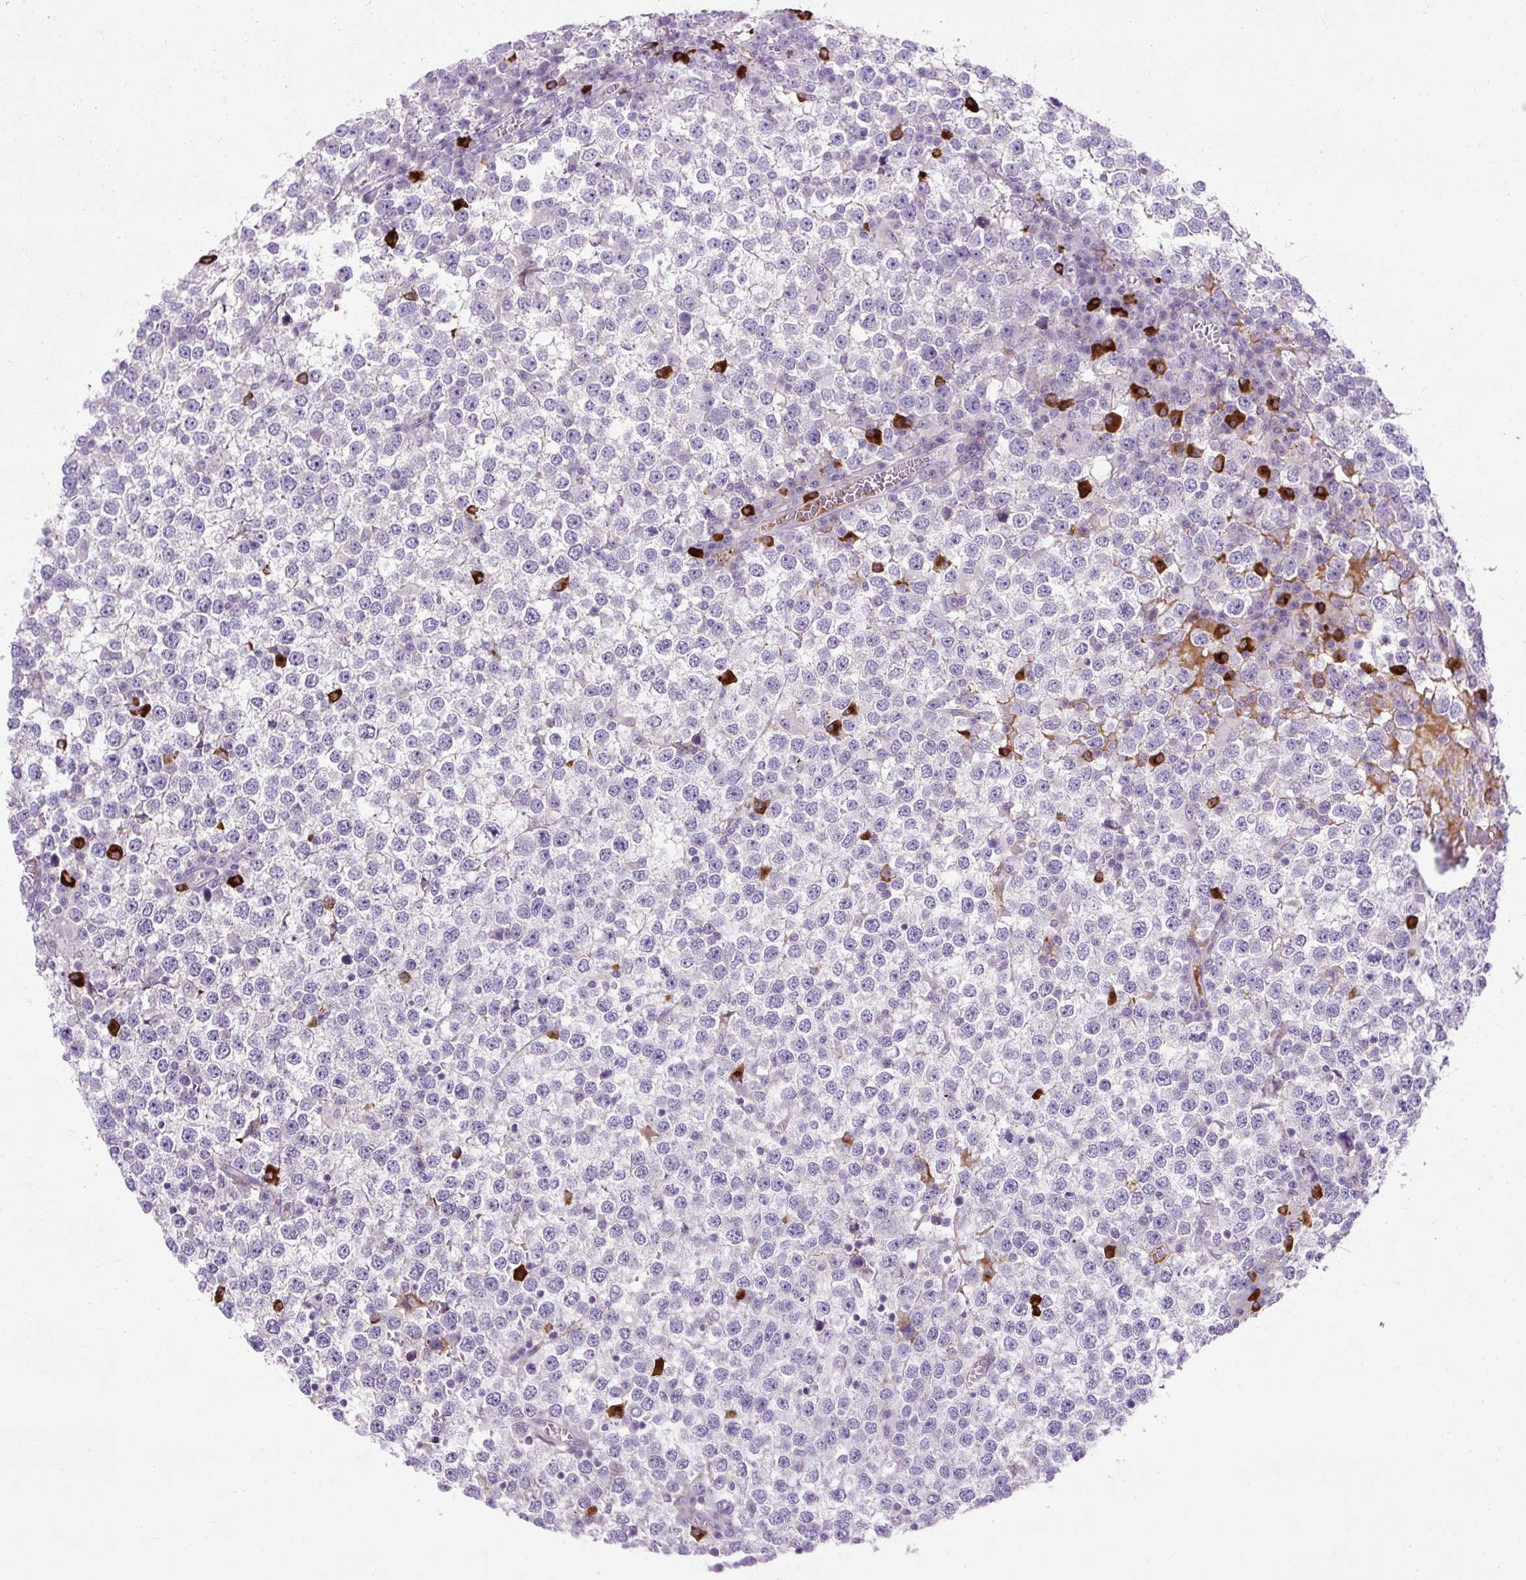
{"staining": {"intensity": "negative", "quantity": "none", "location": "none"}, "tissue": "testis cancer", "cell_type": "Tumor cells", "image_type": "cancer", "snomed": [{"axis": "morphology", "description": "Seminoma, NOS"}, {"axis": "topography", "description": "Testis"}], "caption": "This is an immunohistochemistry (IHC) image of testis seminoma. There is no expression in tumor cells.", "gene": "ARRDC2", "patient": {"sex": "male", "age": 65}}